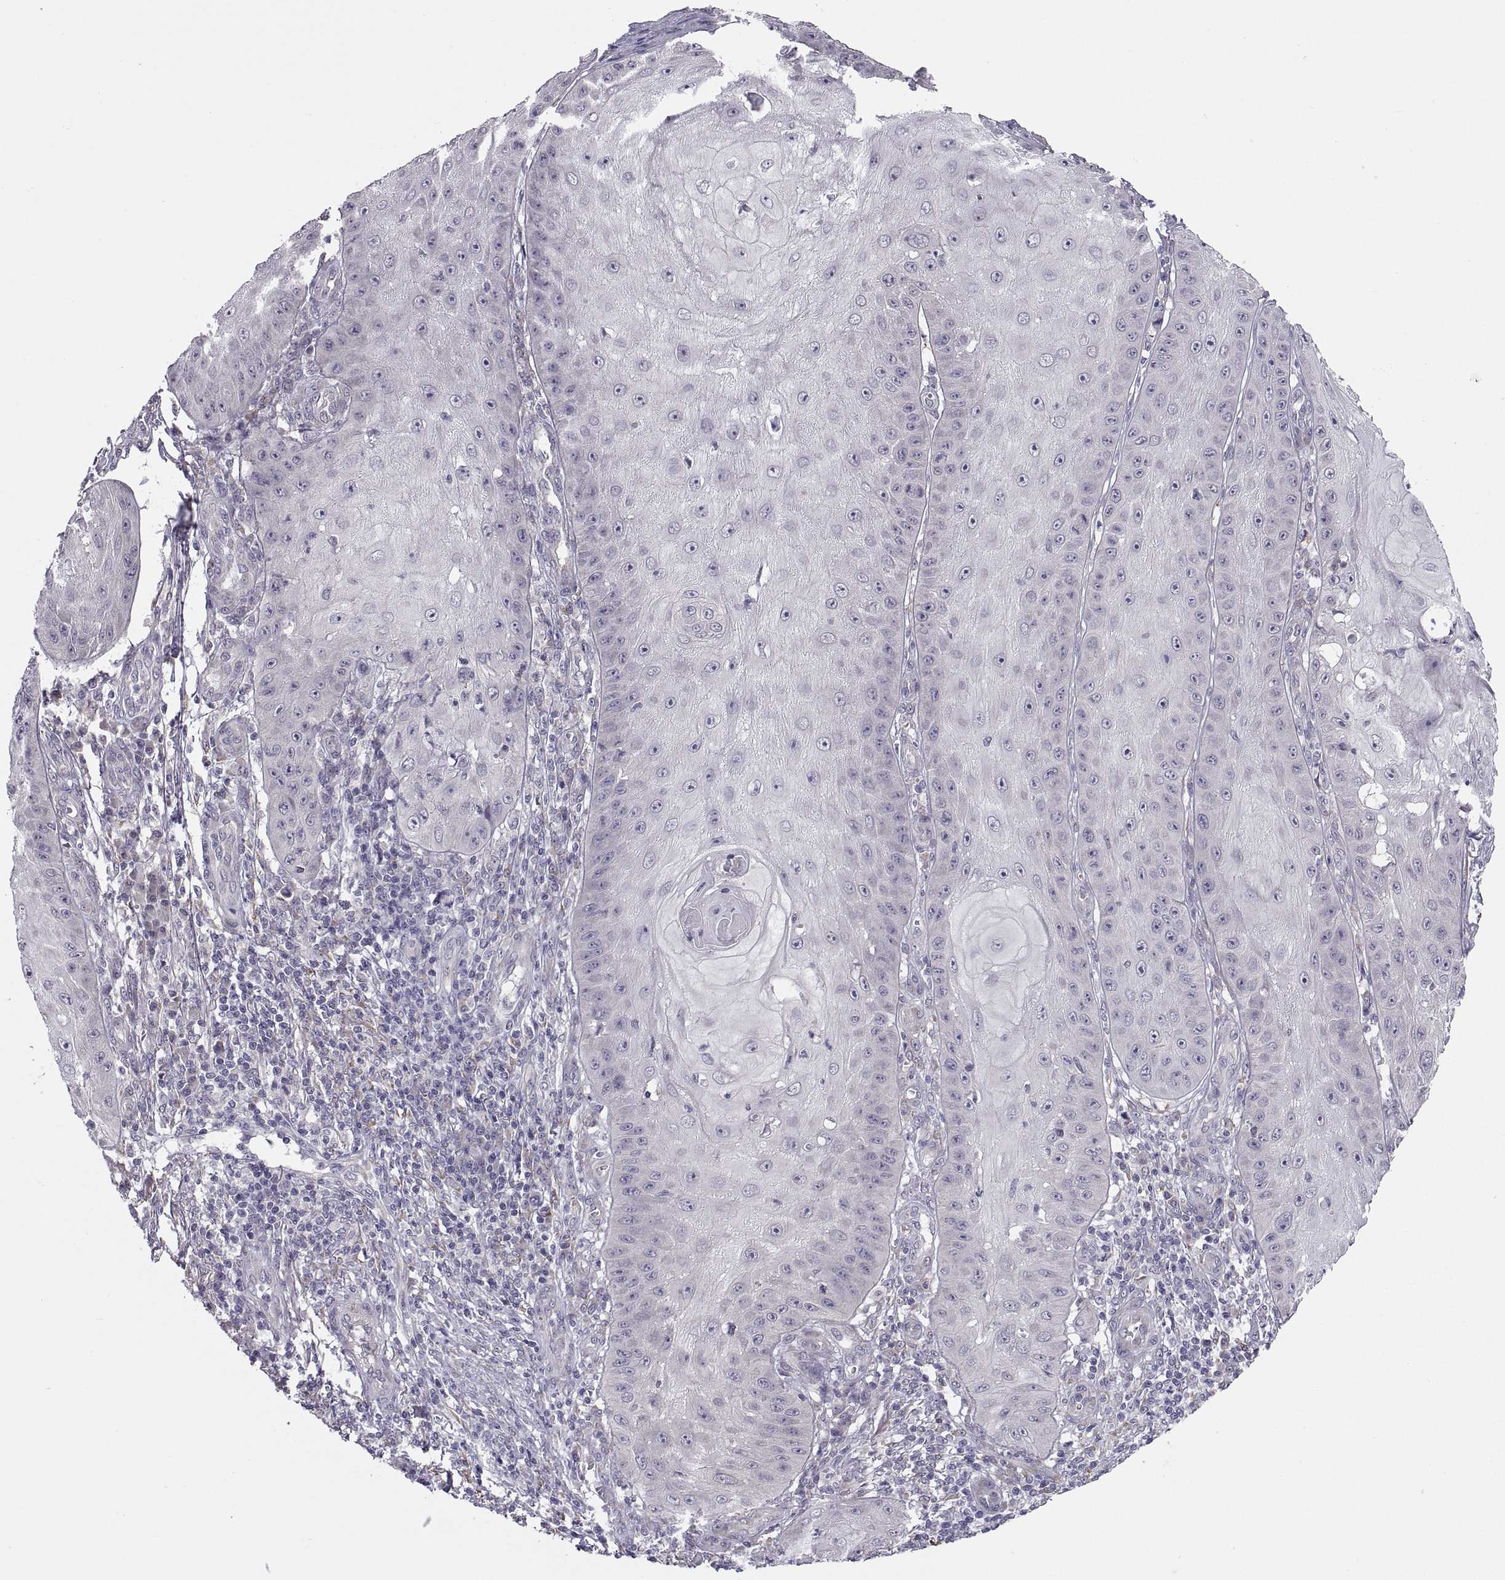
{"staining": {"intensity": "negative", "quantity": "none", "location": "none"}, "tissue": "skin cancer", "cell_type": "Tumor cells", "image_type": "cancer", "snomed": [{"axis": "morphology", "description": "Squamous cell carcinoma, NOS"}, {"axis": "topography", "description": "Skin"}], "caption": "Immunohistochemistry (IHC) photomicrograph of squamous cell carcinoma (skin) stained for a protein (brown), which demonstrates no expression in tumor cells. The staining is performed using DAB (3,3'-diaminobenzidine) brown chromogen with nuclei counter-stained in using hematoxylin.", "gene": "ACSBG2", "patient": {"sex": "male", "age": 70}}